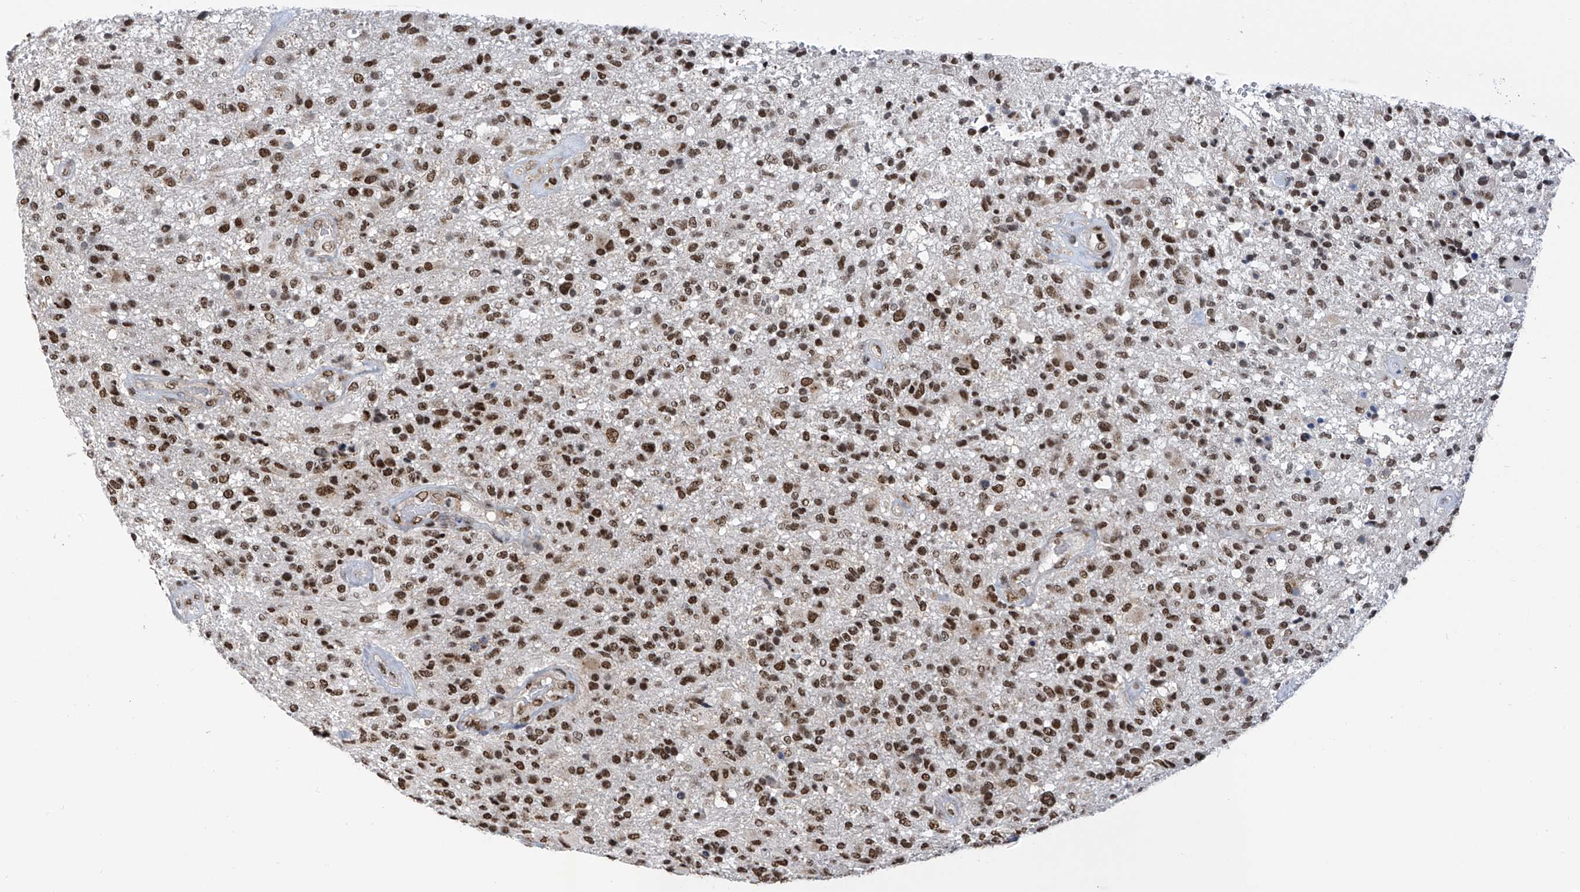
{"staining": {"intensity": "moderate", "quantity": ">75%", "location": "nuclear"}, "tissue": "glioma", "cell_type": "Tumor cells", "image_type": "cancer", "snomed": [{"axis": "morphology", "description": "Glioma, malignant, High grade"}, {"axis": "topography", "description": "Brain"}], "caption": "Tumor cells exhibit moderate nuclear staining in about >75% of cells in malignant high-grade glioma.", "gene": "APLF", "patient": {"sex": "male", "age": 72}}